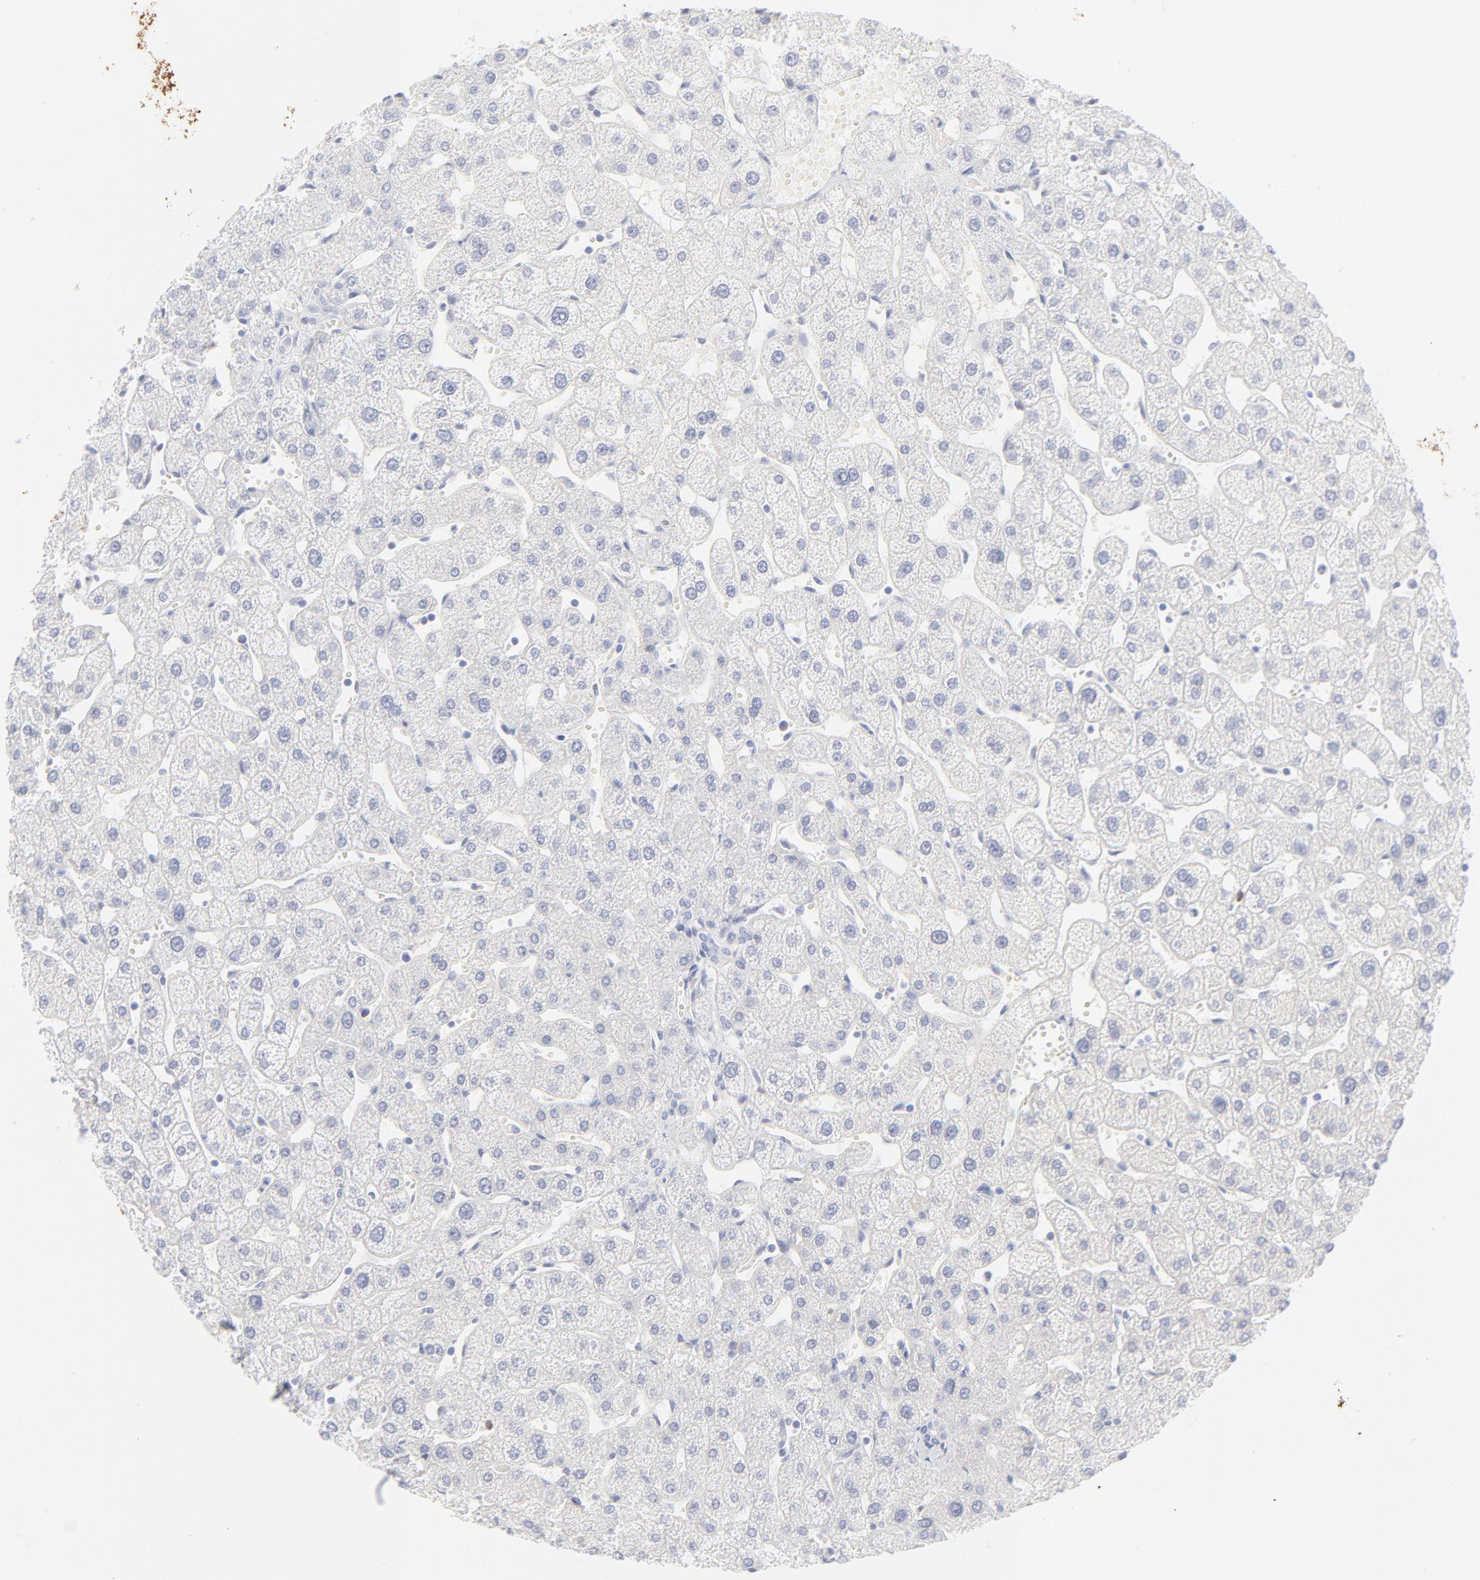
{"staining": {"intensity": "negative", "quantity": "none", "location": "none"}, "tissue": "liver", "cell_type": "Cholangiocytes", "image_type": "normal", "snomed": [{"axis": "morphology", "description": "Normal tissue, NOS"}, {"axis": "topography", "description": "Liver"}], "caption": "Immunohistochemical staining of normal liver demonstrates no significant staining in cholangiocytes.", "gene": "CCR7", "patient": {"sex": "male", "age": 67}}